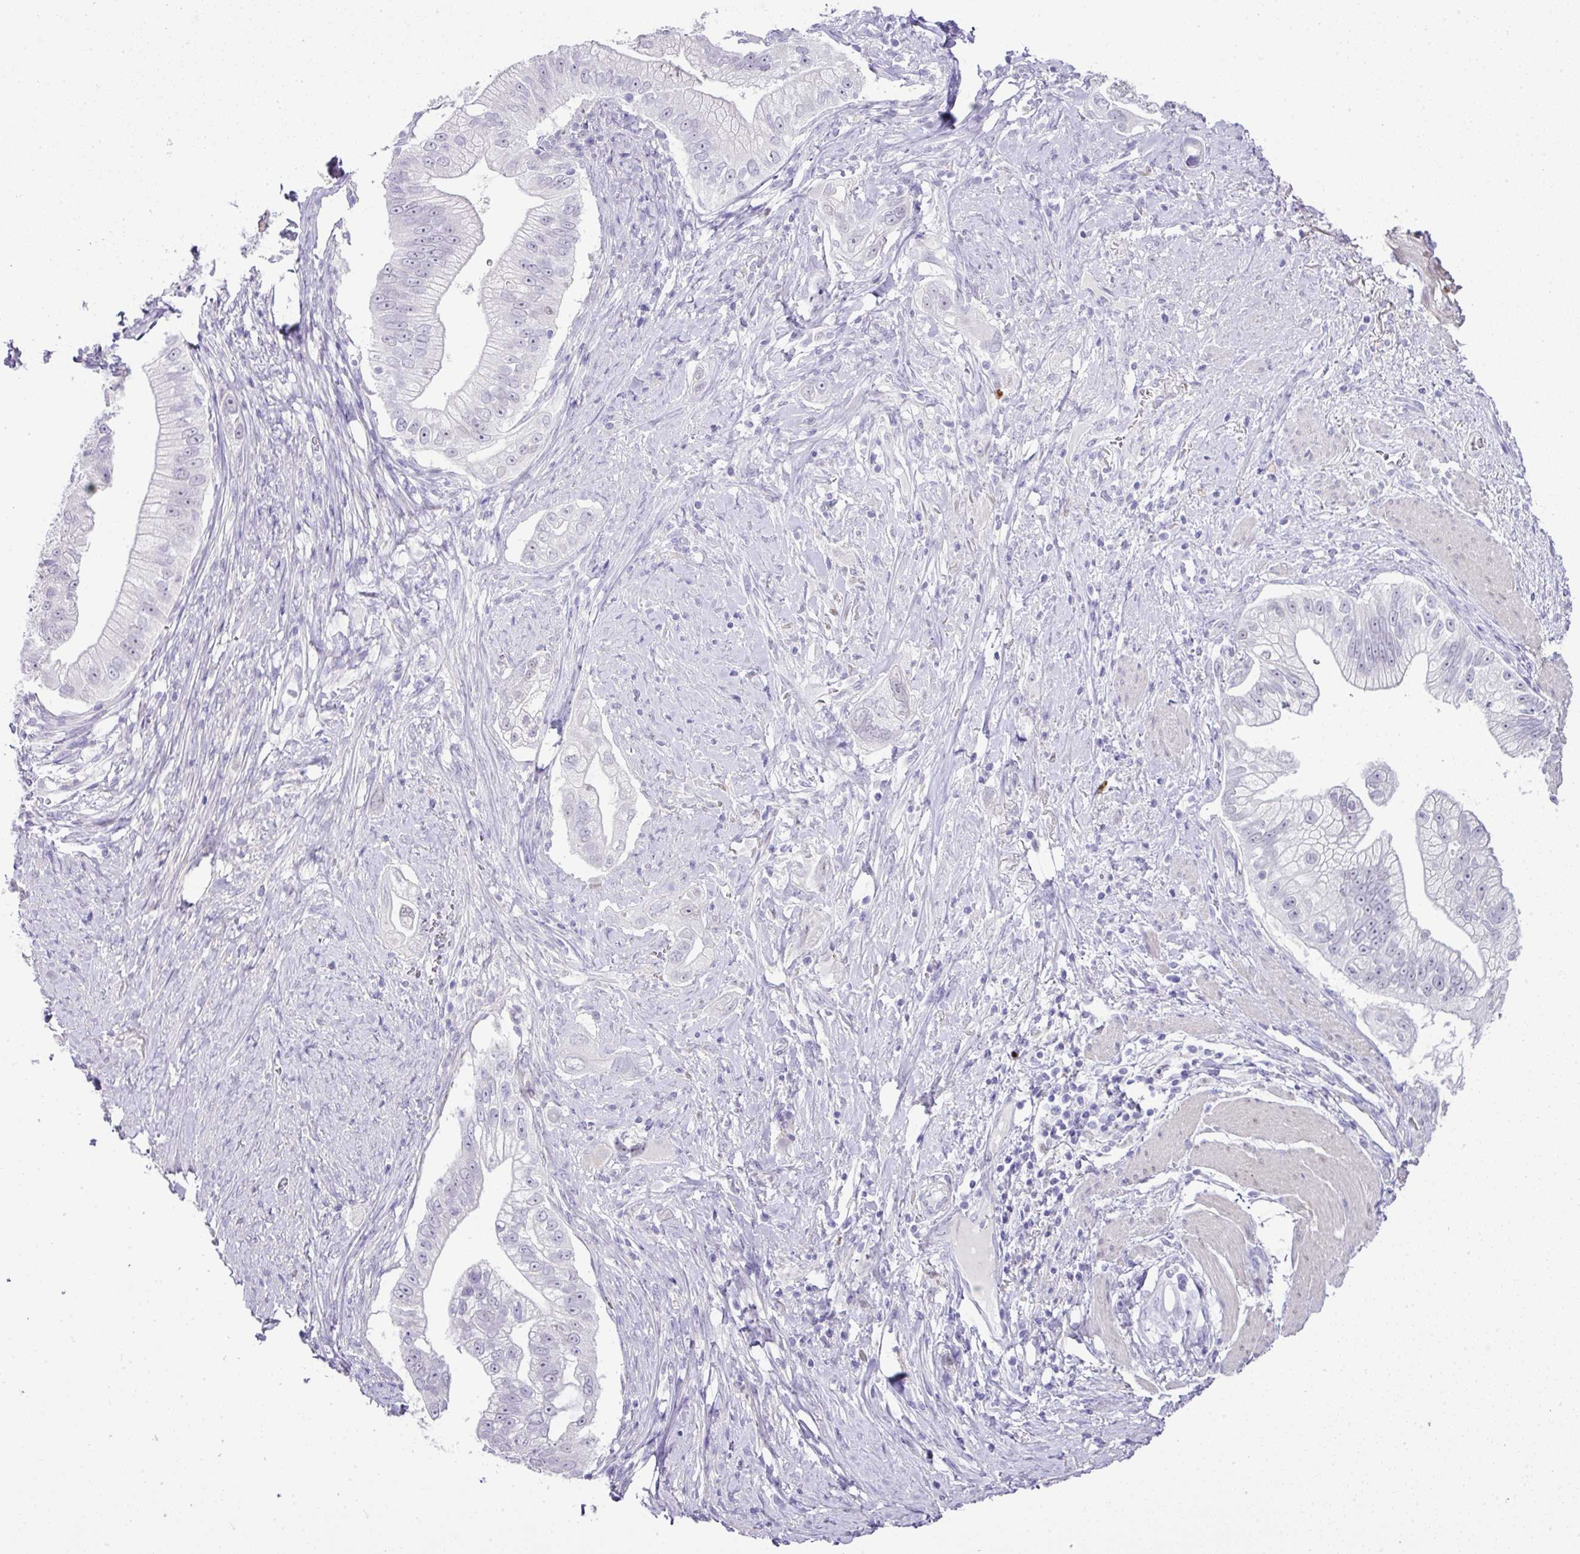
{"staining": {"intensity": "negative", "quantity": "none", "location": "none"}, "tissue": "pancreatic cancer", "cell_type": "Tumor cells", "image_type": "cancer", "snomed": [{"axis": "morphology", "description": "Adenocarcinoma, NOS"}, {"axis": "topography", "description": "Pancreas"}], "caption": "An image of pancreatic cancer (adenocarcinoma) stained for a protein demonstrates no brown staining in tumor cells.", "gene": "BCL11A", "patient": {"sex": "male", "age": 70}}